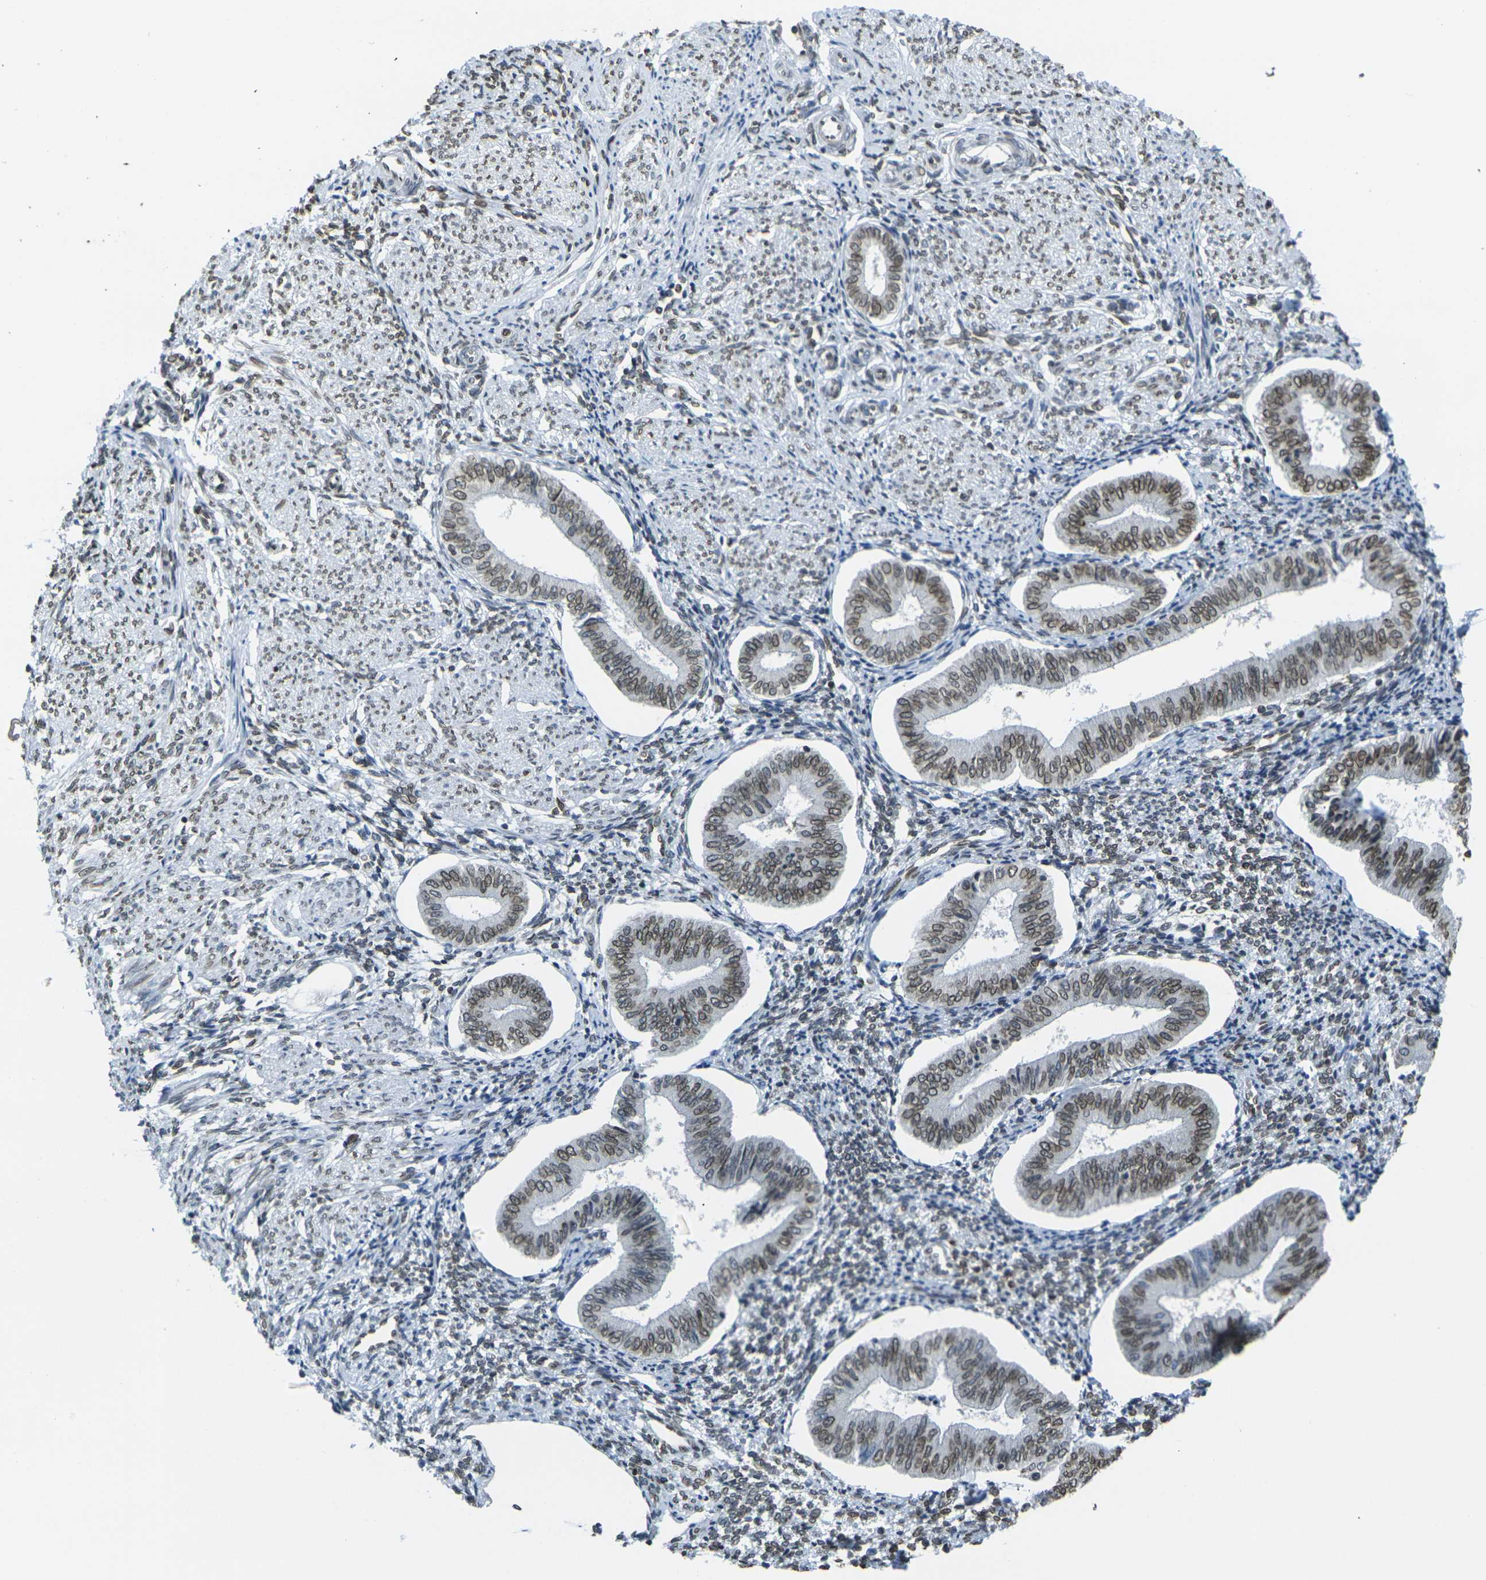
{"staining": {"intensity": "moderate", "quantity": "25%-75%", "location": "cytoplasmic/membranous,nuclear"}, "tissue": "endometrium", "cell_type": "Cells in endometrial stroma", "image_type": "normal", "snomed": [{"axis": "morphology", "description": "Normal tissue, NOS"}, {"axis": "topography", "description": "Endometrium"}], "caption": "DAB immunohistochemical staining of unremarkable human endometrium shows moderate cytoplasmic/membranous,nuclear protein staining in about 25%-75% of cells in endometrial stroma. Immunohistochemistry stains the protein in brown and the nuclei are stained blue.", "gene": "BRDT", "patient": {"sex": "female", "age": 50}}